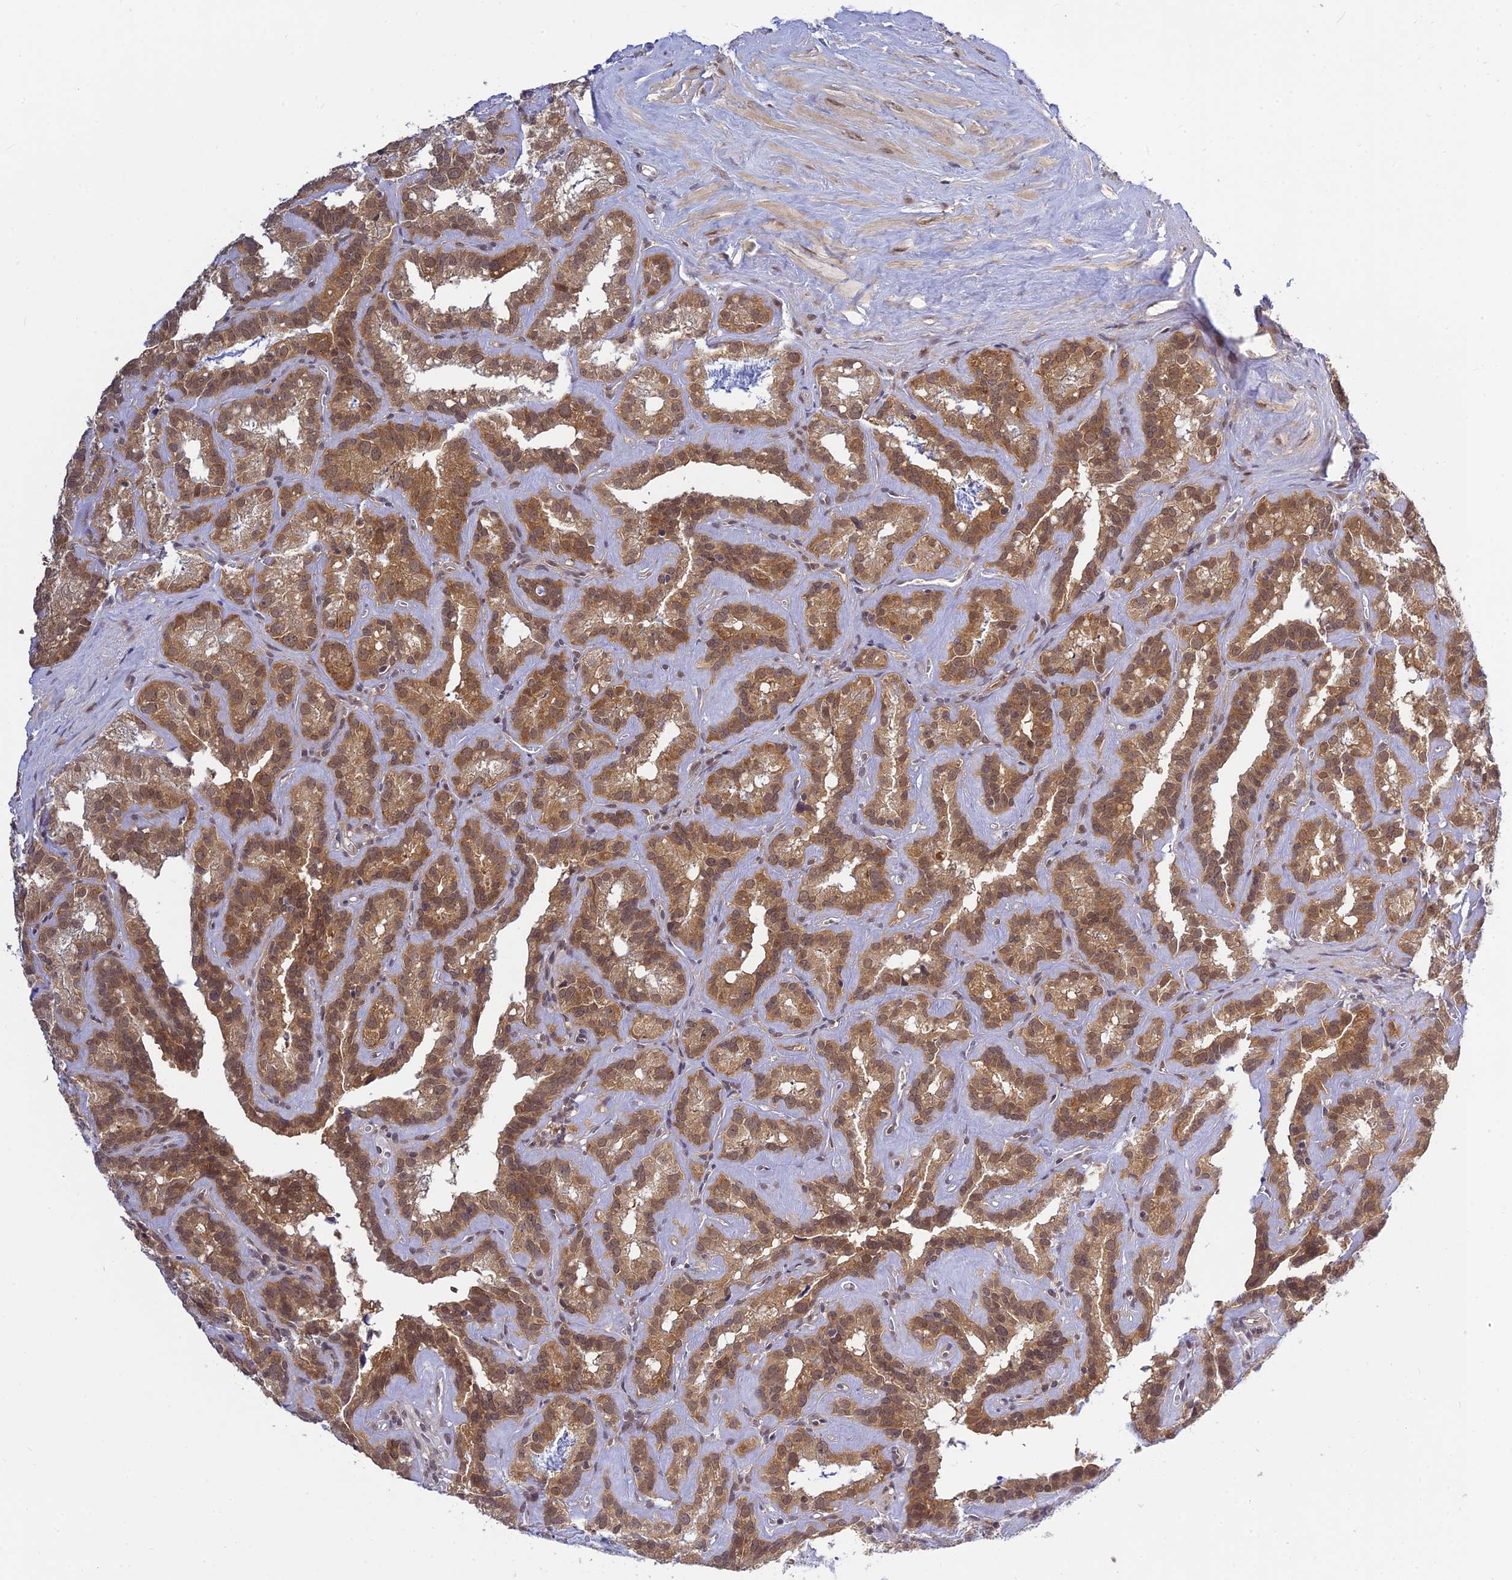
{"staining": {"intensity": "moderate", "quantity": ">75%", "location": "cytoplasmic/membranous,nuclear"}, "tissue": "seminal vesicle", "cell_type": "Glandular cells", "image_type": "normal", "snomed": [{"axis": "morphology", "description": "Normal tissue, NOS"}, {"axis": "topography", "description": "Prostate"}, {"axis": "topography", "description": "Seminal veicle"}], "caption": "Immunohistochemistry (DAB (3,3'-diaminobenzidine)) staining of unremarkable human seminal vesicle displays moderate cytoplasmic/membranous,nuclear protein positivity in approximately >75% of glandular cells.", "gene": "SKIC8", "patient": {"sex": "male", "age": 59}}